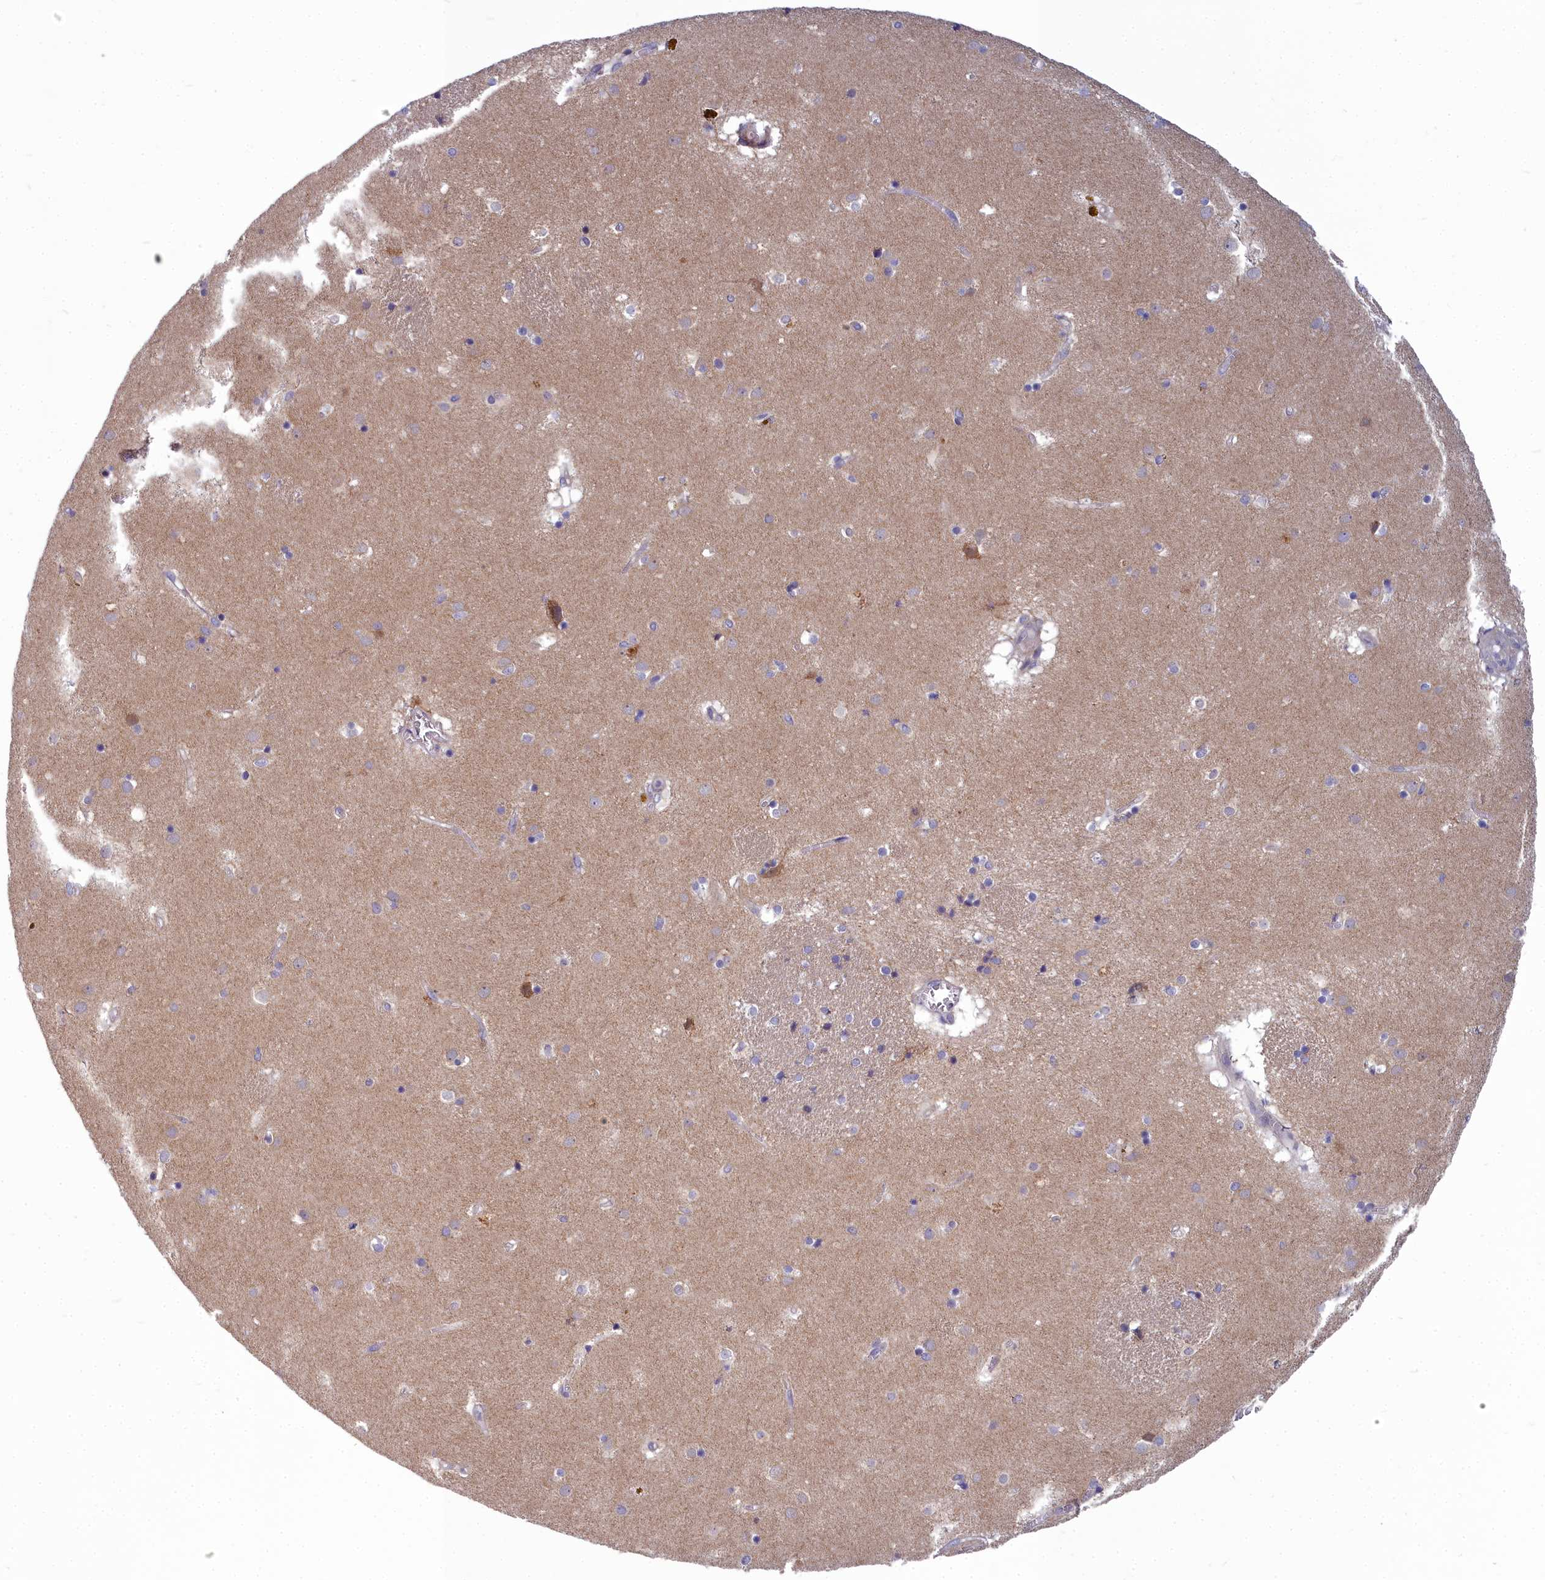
{"staining": {"intensity": "negative", "quantity": "none", "location": "none"}, "tissue": "caudate", "cell_type": "Glial cells", "image_type": "normal", "snomed": [{"axis": "morphology", "description": "Normal tissue, NOS"}, {"axis": "topography", "description": "Lateral ventricle wall"}], "caption": "This is a micrograph of immunohistochemistry (IHC) staining of normal caudate, which shows no expression in glial cells. (DAB (3,3'-diaminobenzidine) IHC, high magnification).", "gene": "COX20", "patient": {"sex": "male", "age": 70}}